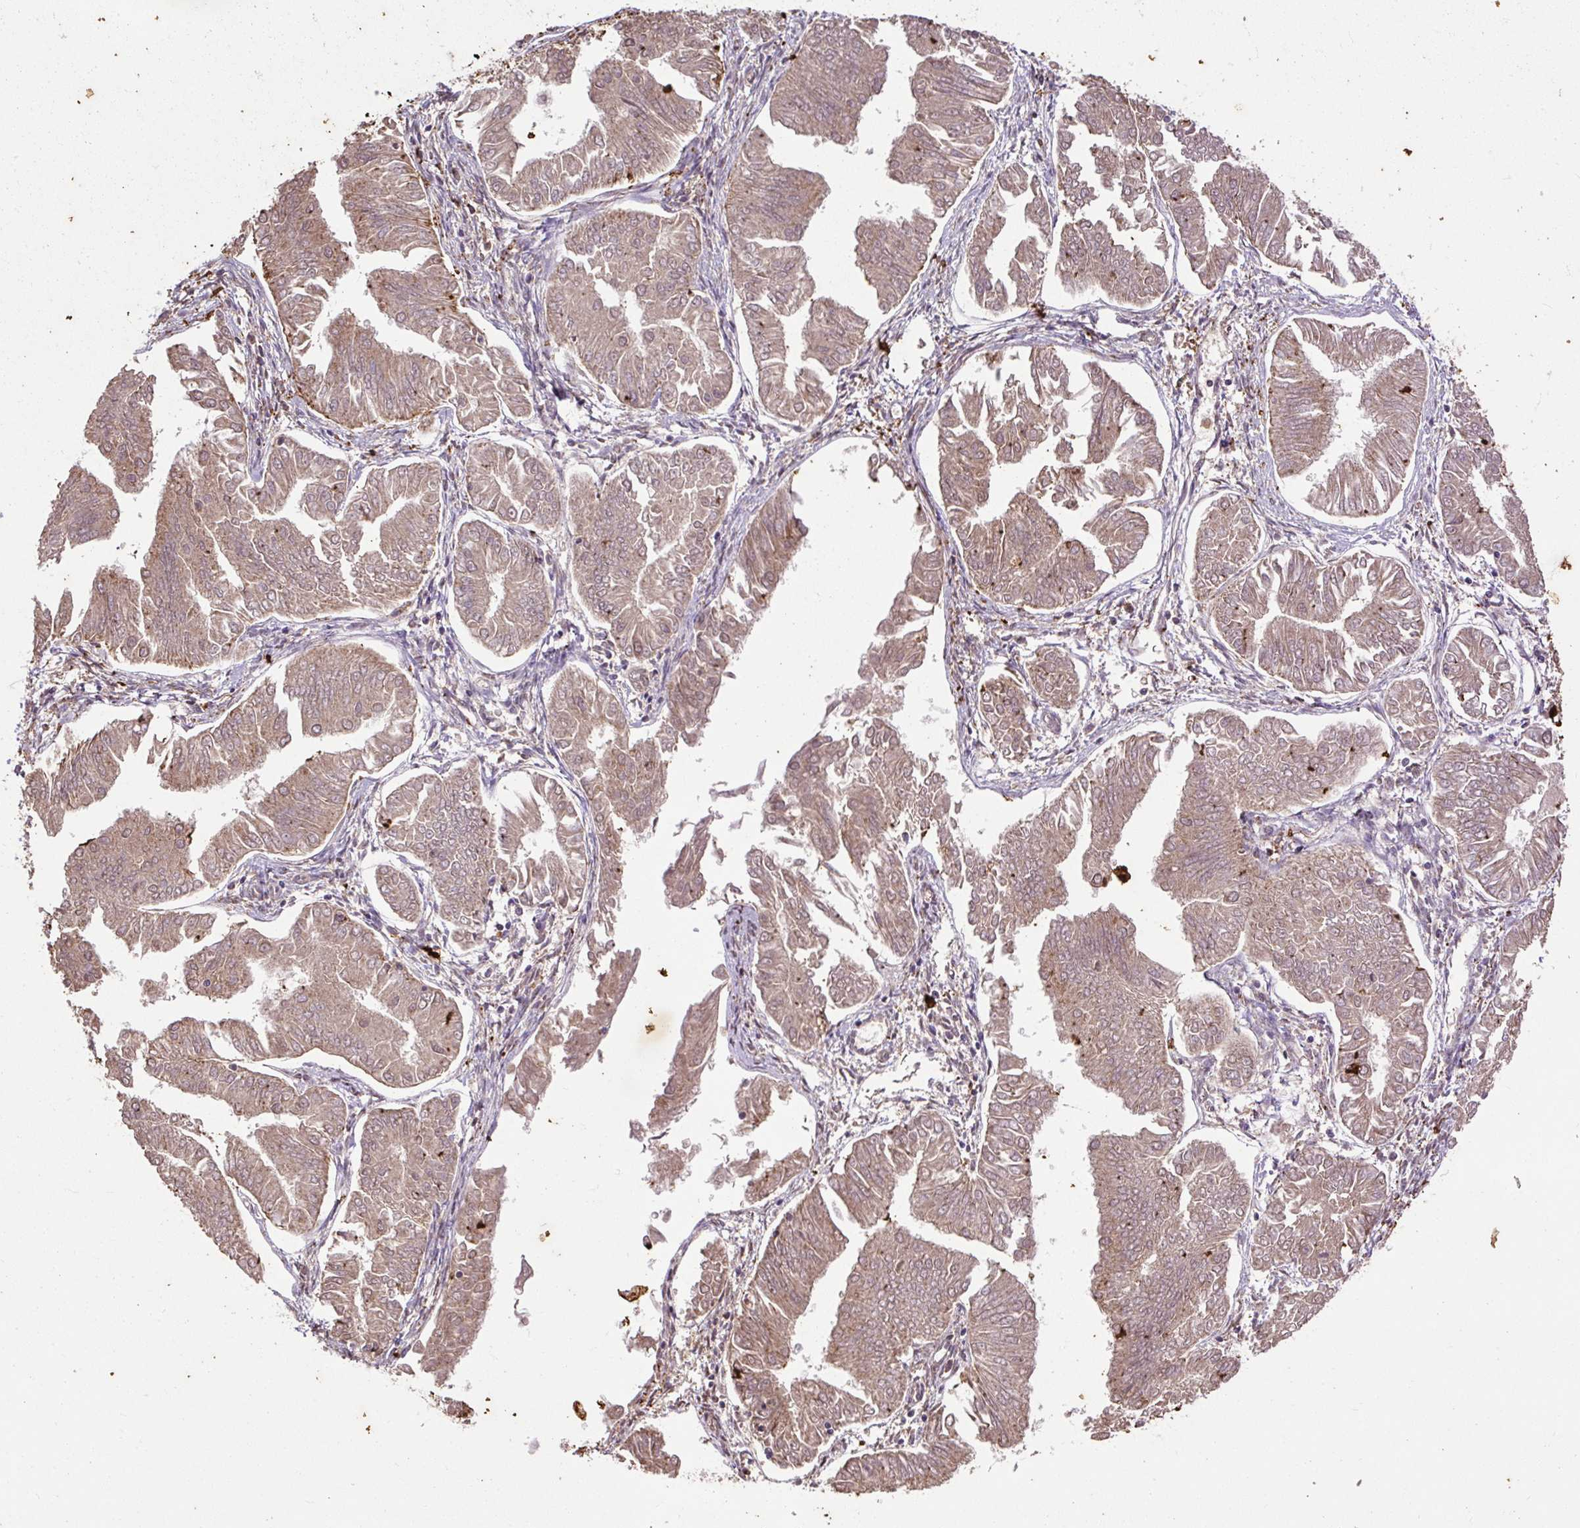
{"staining": {"intensity": "weak", "quantity": ">75%", "location": "cytoplasmic/membranous"}, "tissue": "endometrial cancer", "cell_type": "Tumor cells", "image_type": "cancer", "snomed": [{"axis": "morphology", "description": "Adenocarcinoma, NOS"}, {"axis": "topography", "description": "Endometrium"}], "caption": "The micrograph displays staining of endometrial cancer (adenocarcinoma), revealing weak cytoplasmic/membranous protein staining (brown color) within tumor cells.", "gene": "LRTM2", "patient": {"sex": "female", "age": 53}}